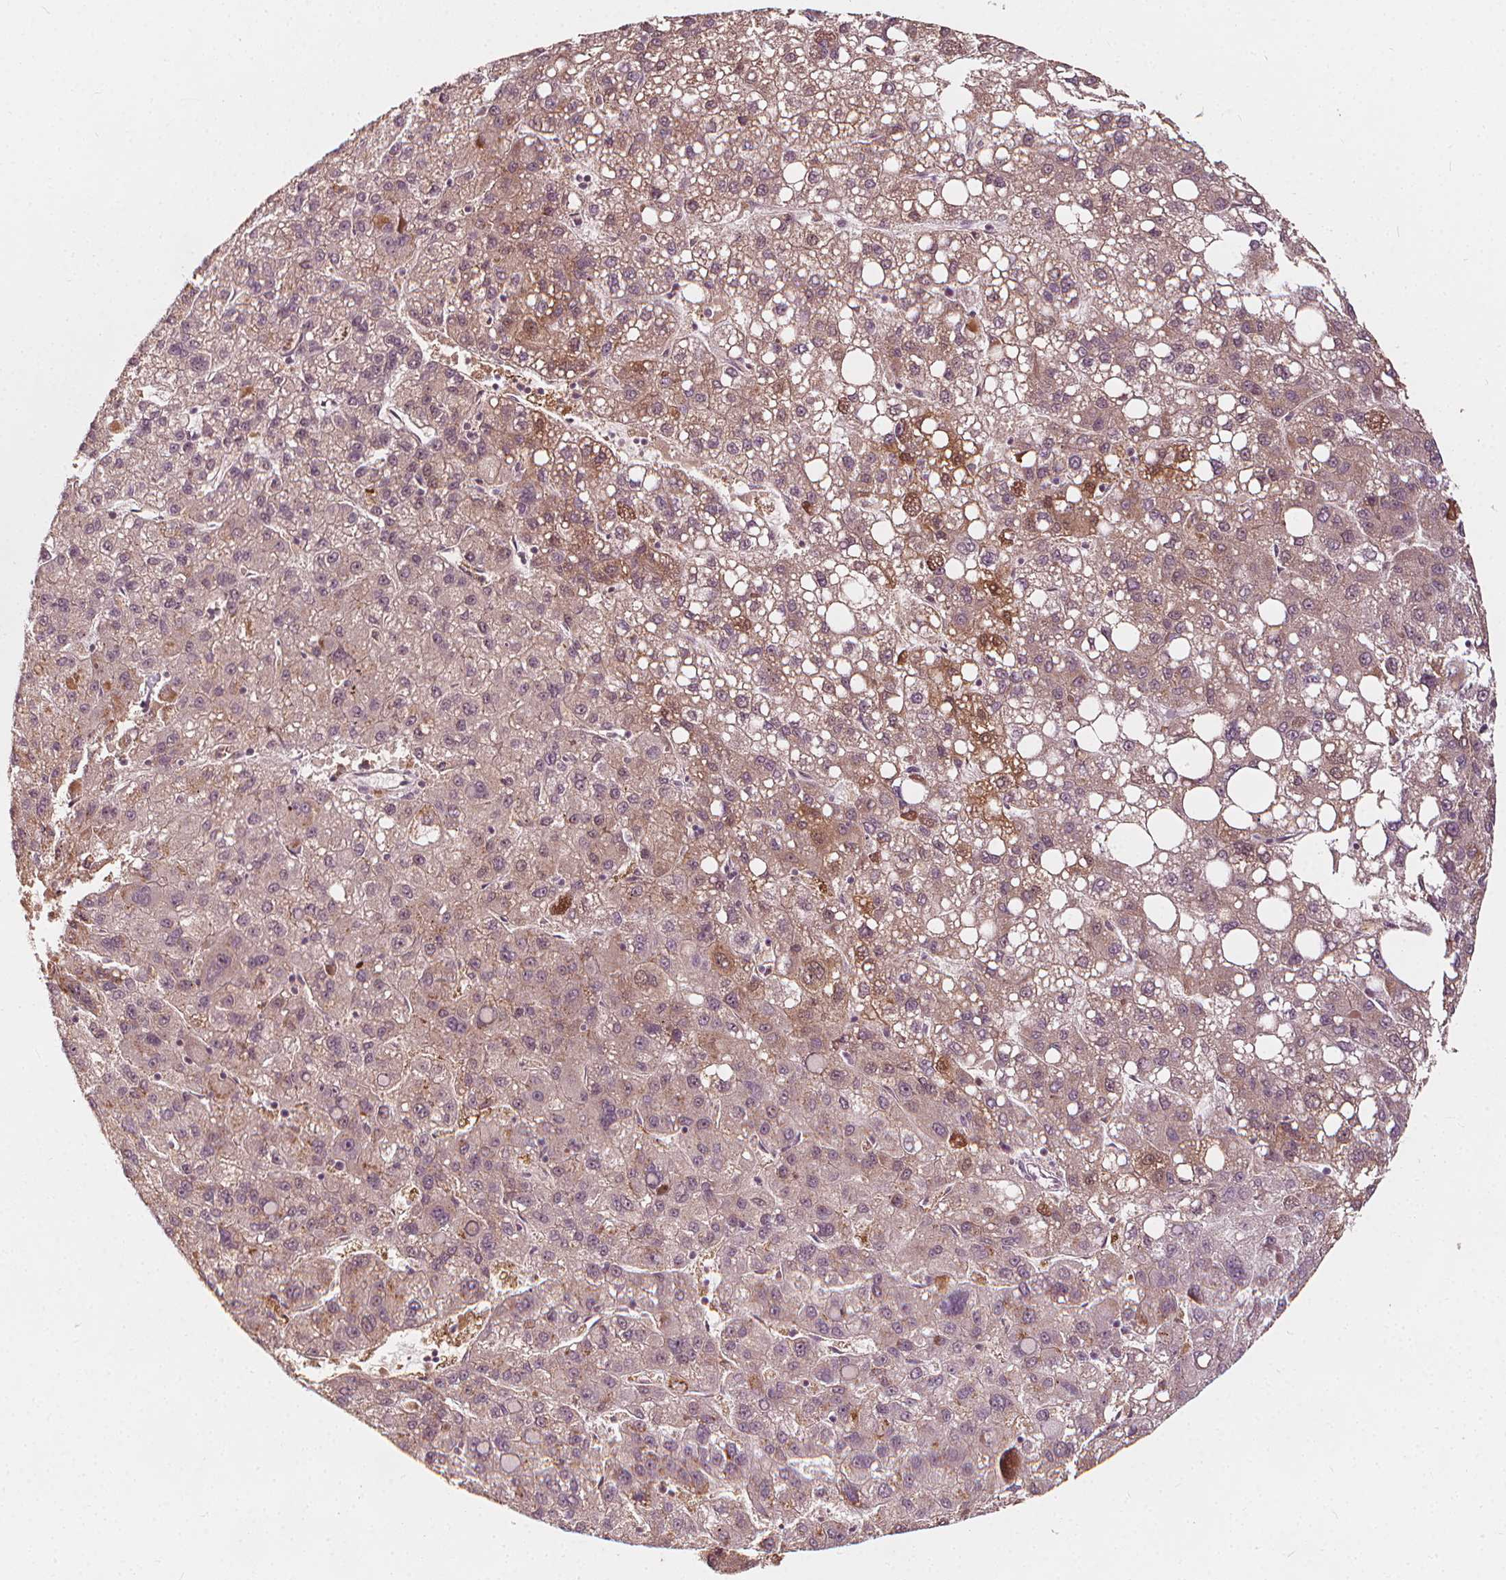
{"staining": {"intensity": "moderate", "quantity": "<25%", "location": "cytoplasmic/membranous,nuclear"}, "tissue": "liver cancer", "cell_type": "Tumor cells", "image_type": "cancer", "snomed": [{"axis": "morphology", "description": "Carcinoma, Hepatocellular, NOS"}, {"axis": "topography", "description": "Liver"}], "caption": "Protein analysis of liver cancer (hepatocellular carcinoma) tissue reveals moderate cytoplasmic/membranous and nuclear positivity in approximately <25% of tumor cells. The staining was performed using DAB to visualize the protein expression in brown, while the nuclei were stained in blue with hematoxylin (Magnification: 20x).", "gene": "NPC1L1", "patient": {"sex": "female", "age": 82}}